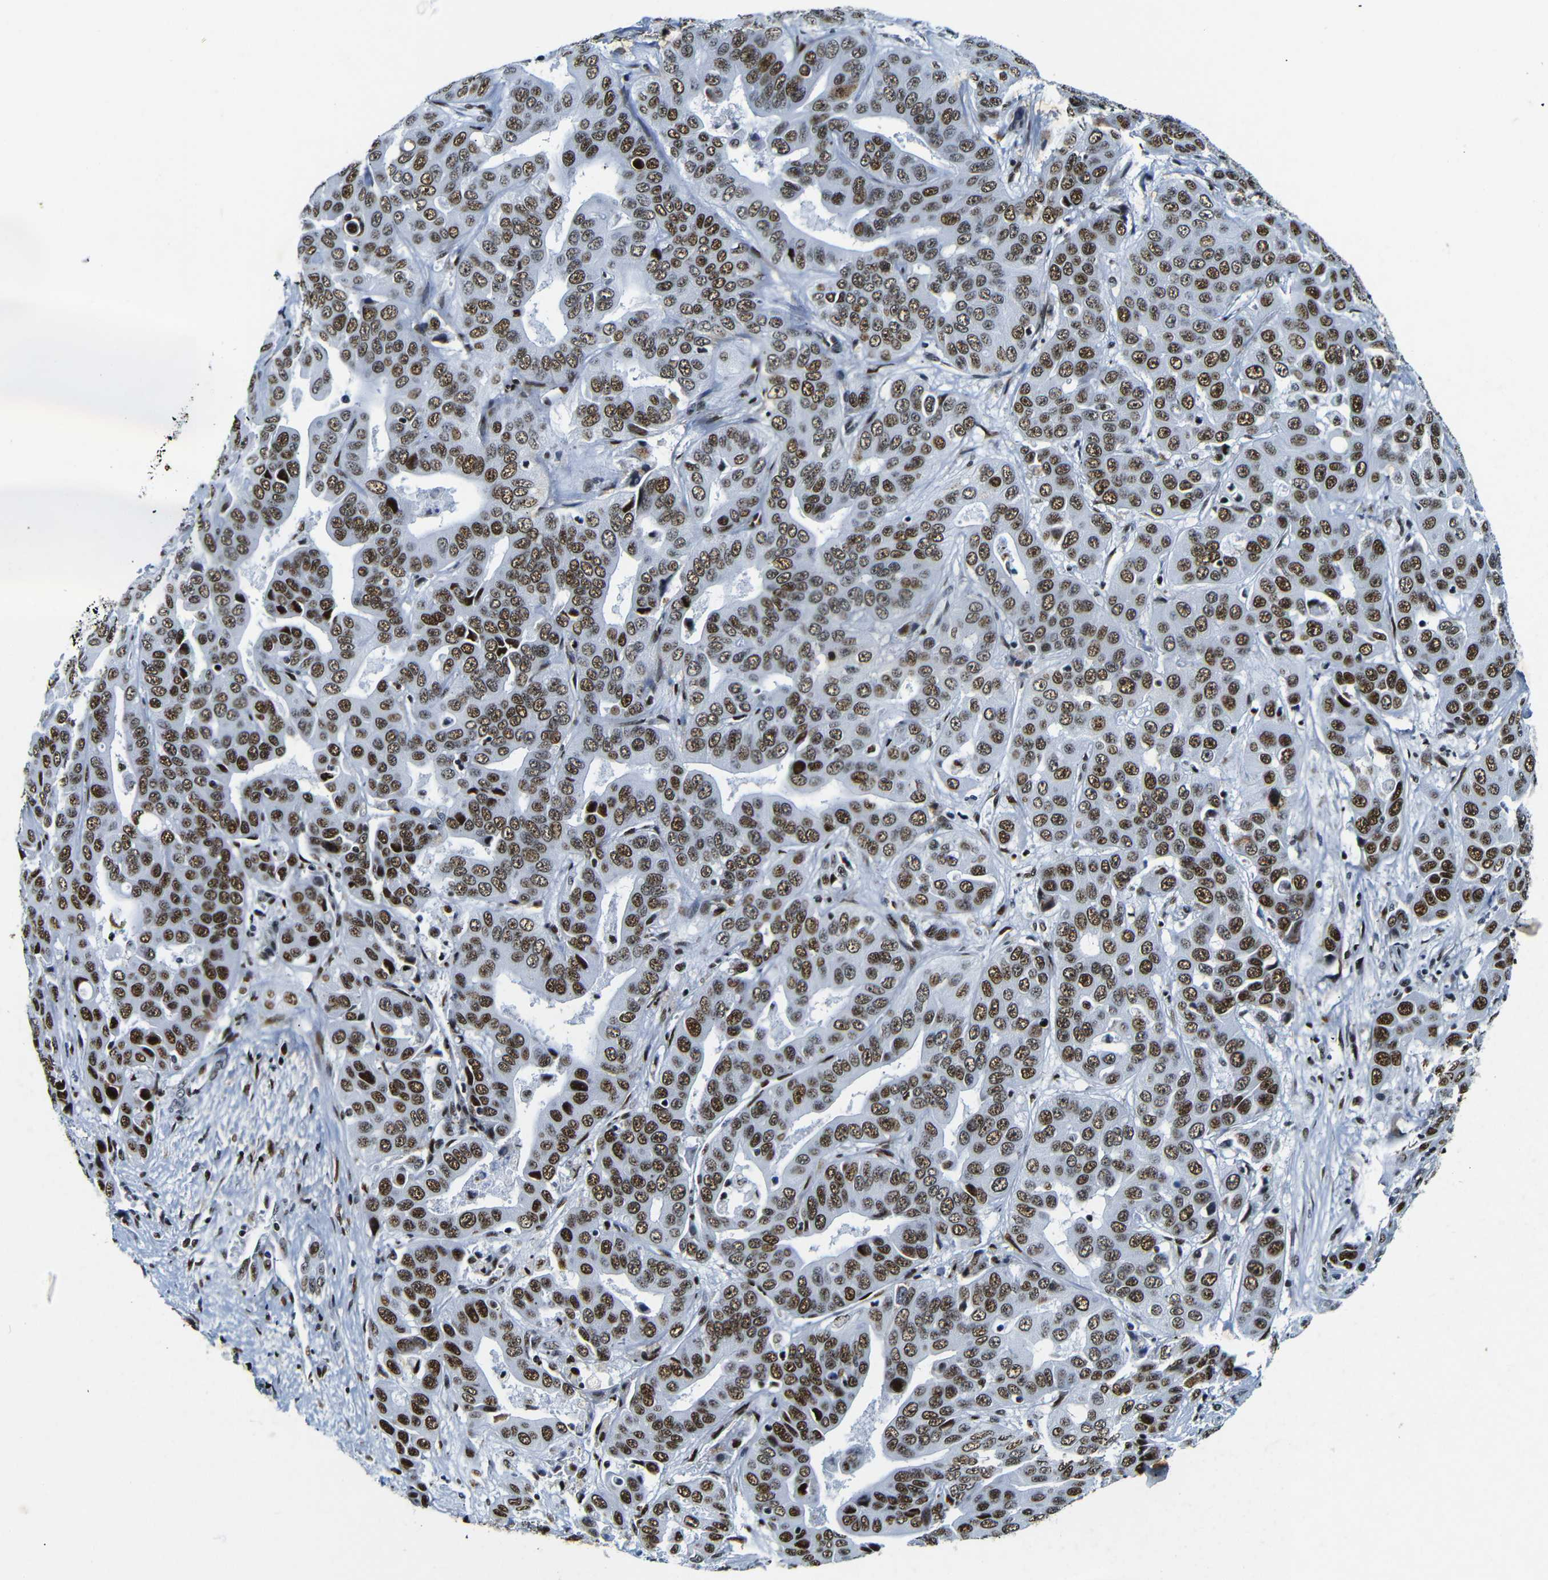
{"staining": {"intensity": "strong", "quantity": ">75%", "location": "nuclear"}, "tissue": "liver cancer", "cell_type": "Tumor cells", "image_type": "cancer", "snomed": [{"axis": "morphology", "description": "Cholangiocarcinoma"}, {"axis": "topography", "description": "Liver"}], "caption": "The histopathology image exhibits immunohistochemical staining of liver cancer. There is strong nuclear expression is present in about >75% of tumor cells. The staining is performed using DAB (3,3'-diaminobenzidine) brown chromogen to label protein expression. The nuclei are counter-stained blue using hematoxylin.", "gene": "SRSF1", "patient": {"sex": "female", "age": 52}}